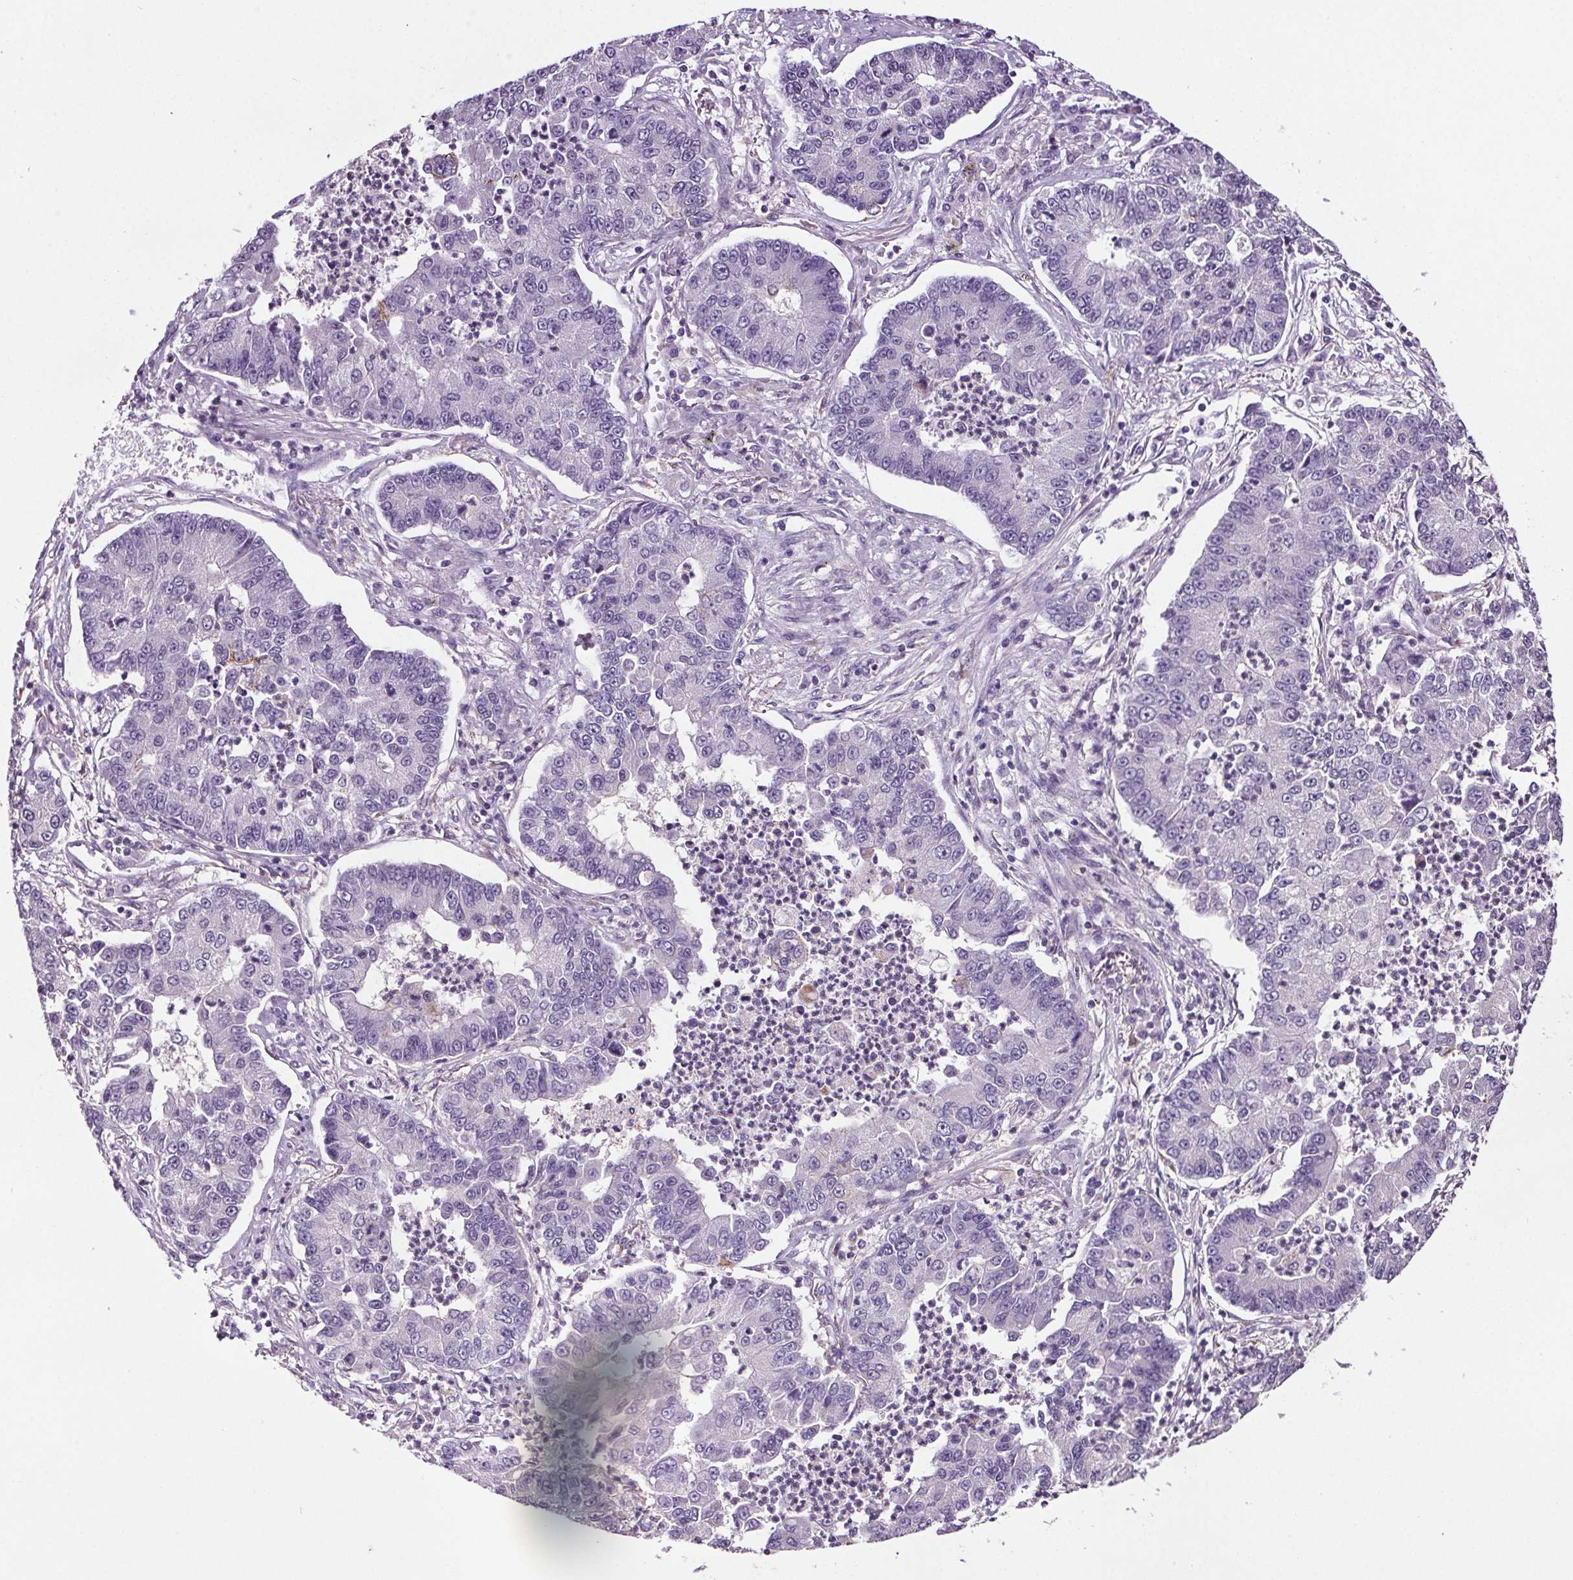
{"staining": {"intensity": "negative", "quantity": "none", "location": "none"}, "tissue": "lung cancer", "cell_type": "Tumor cells", "image_type": "cancer", "snomed": [{"axis": "morphology", "description": "Adenocarcinoma, NOS"}, {"axis": "topography", "description": "Lung"}], "caption": "Immunohistochemical staining of adenocarcinoma (lung) exhibits no significant expression in tumor cells.", "gene": "GPIHBP1", "patient": {"sex": "female", "age": 57}}